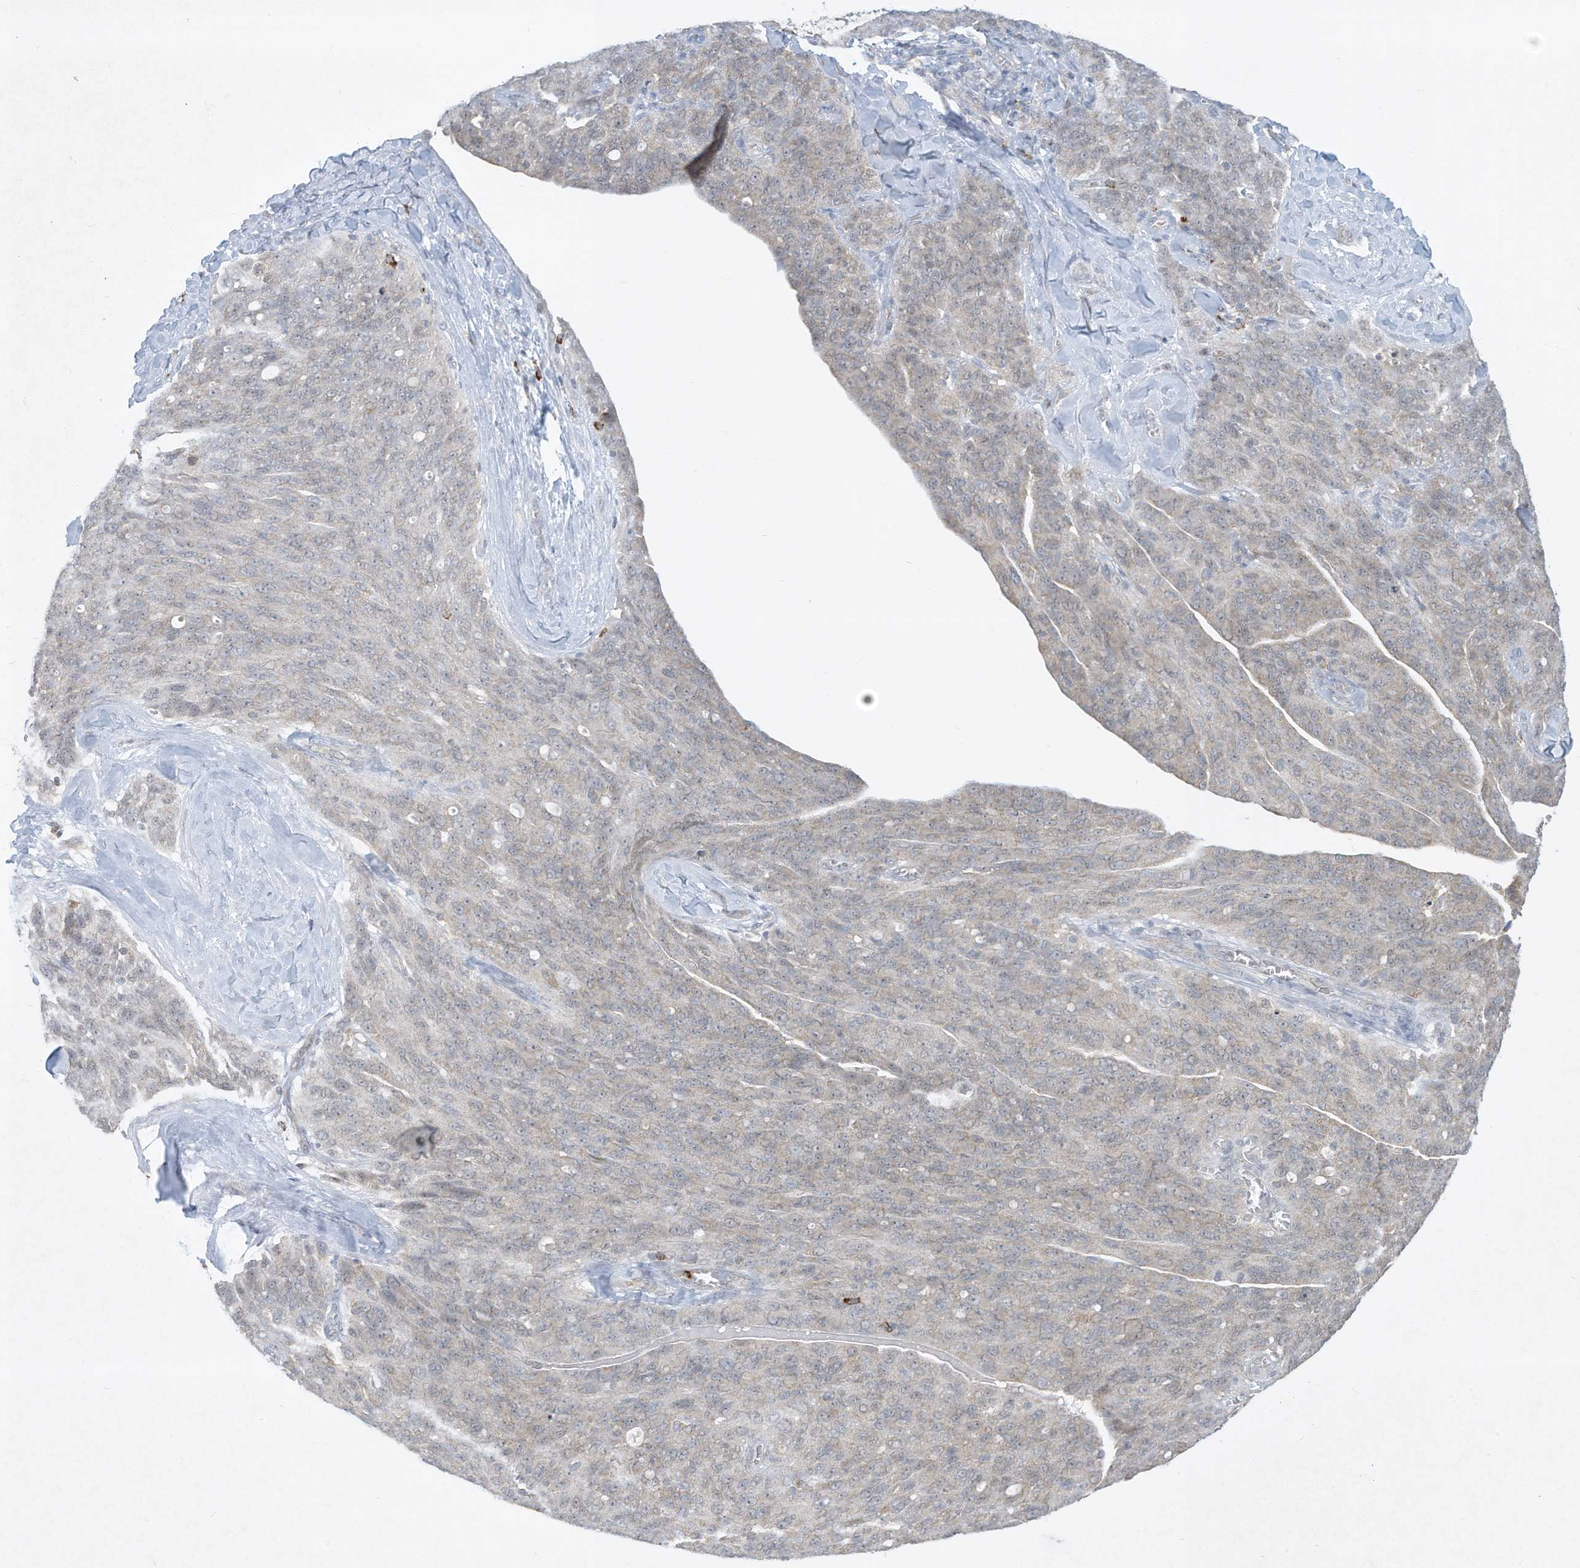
{"staining": {"intensity": "weak", "quantity": "<25%", "location": "cytoplasmic/membranous"}, "tissue": "ovarian cancer", "cell_type": "Tumor cells", "image_type": "cancer", "snomed": [{"axis": "morphology", "description": "Carcinoma, endometroid"}, {"axis": "topography", "description": "Ovary"}], "caption": "This is an IHC photomicrograph of ovarian cancer (endometroid carcinoma). There is no staining in tumor cells.", "gene": "CHRNA4", "patient": {"sex": "female", "age": 60}}